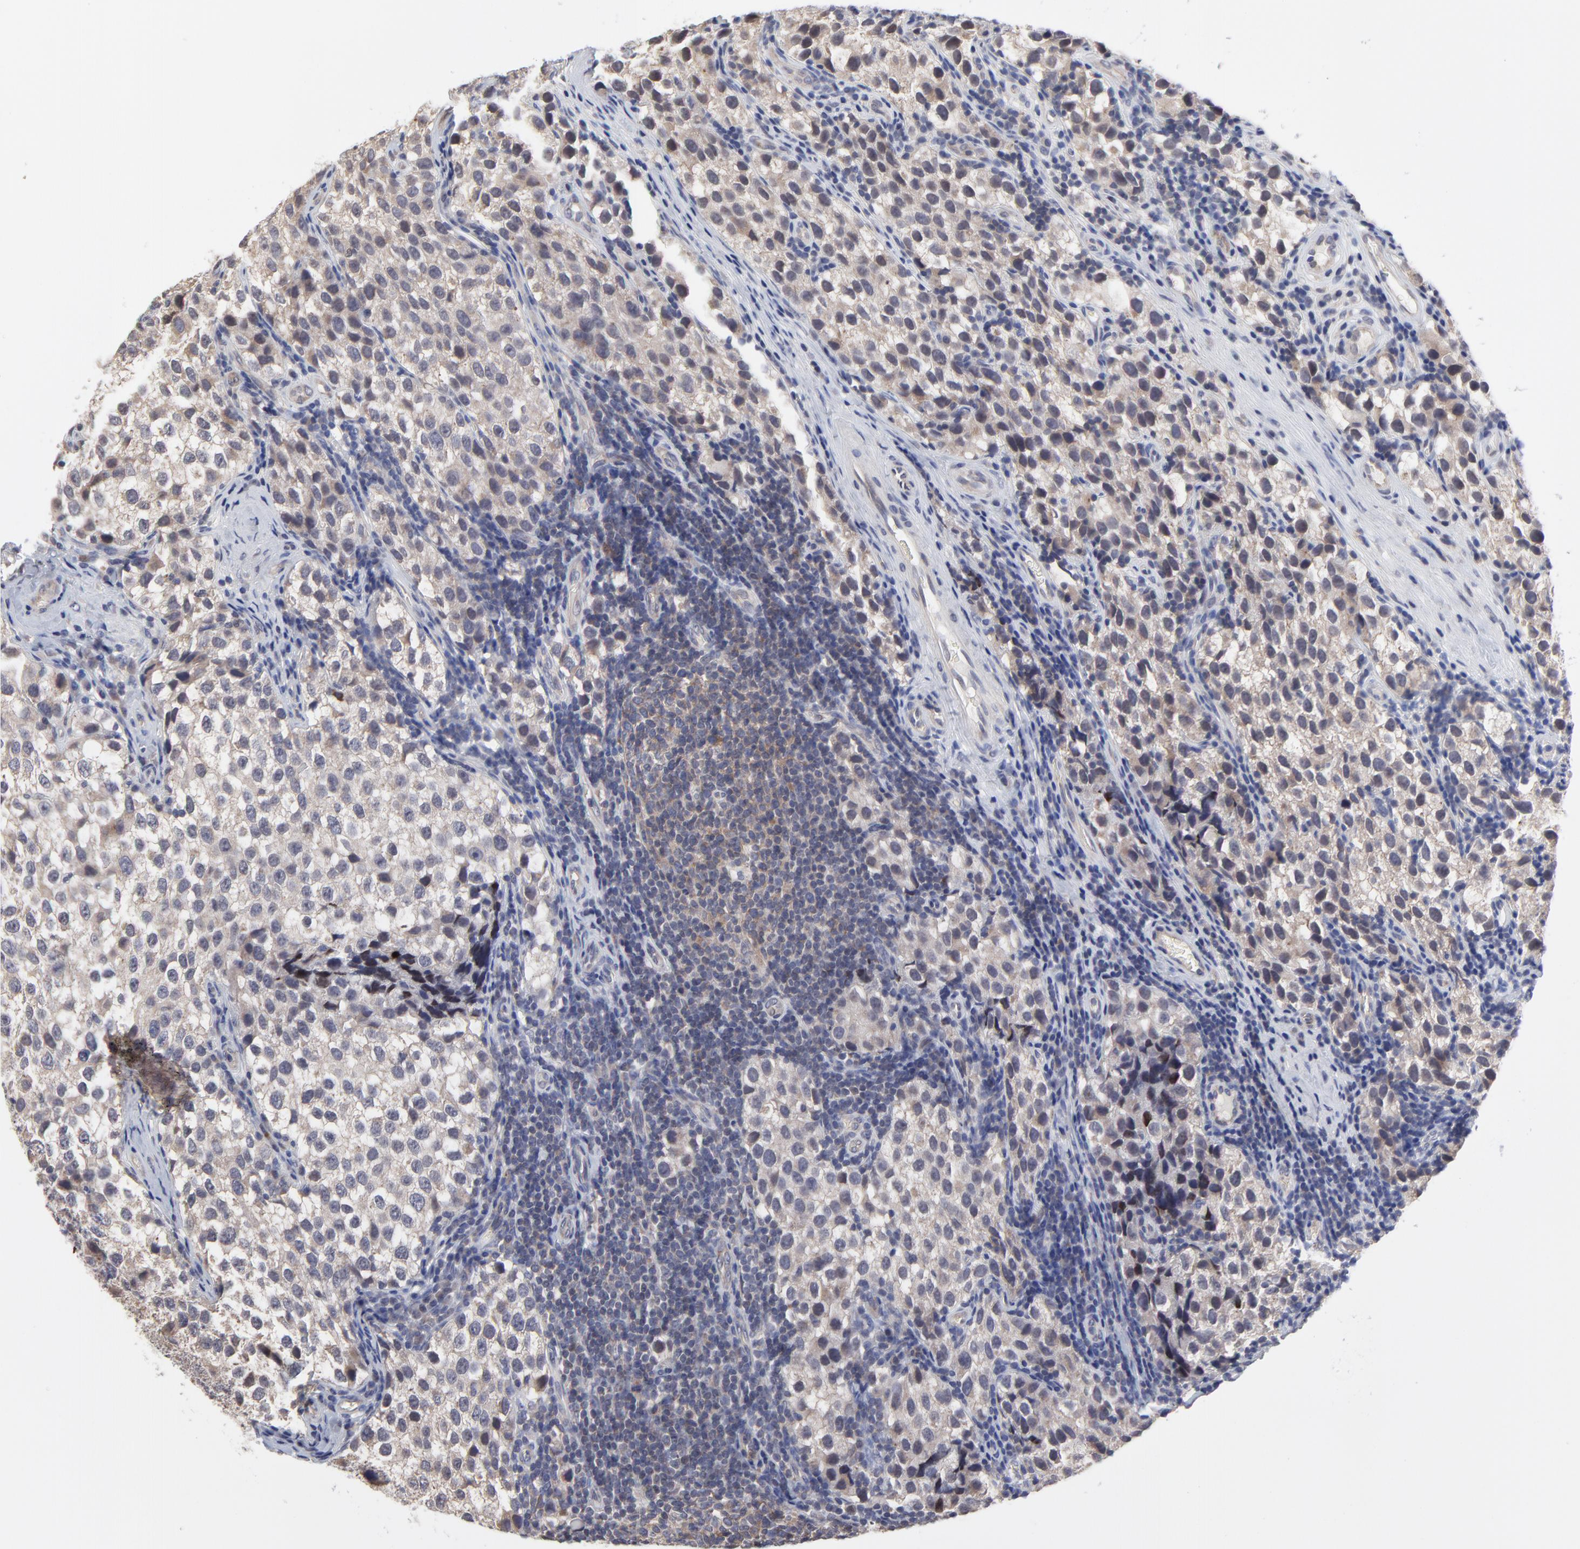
{"staining": {"intensity": "weak", "quantity": ">75%", "location": "cytoplasmic/membranous"}, "tissue": "testis cancer", "cell_type": "Tumor cells", "image_type": "cancer", "snomed": [{"axis": "morphology", "description": "Seminoma, NOS"}, {"axis": "topography", "description": "Testis"}], "caption": "High-magnification brightfield microscopy of testis cancer stained with DAB (3,3'-diaminobenzidine) (brown) and counterstained with hematoxylin (blue). tumor cells exhibit weak cytoplasmic/membranous expression is appreciated in about>75% of cells.", "gene": "ZNF157", "patient": {"sex": "male", "age": 39}}